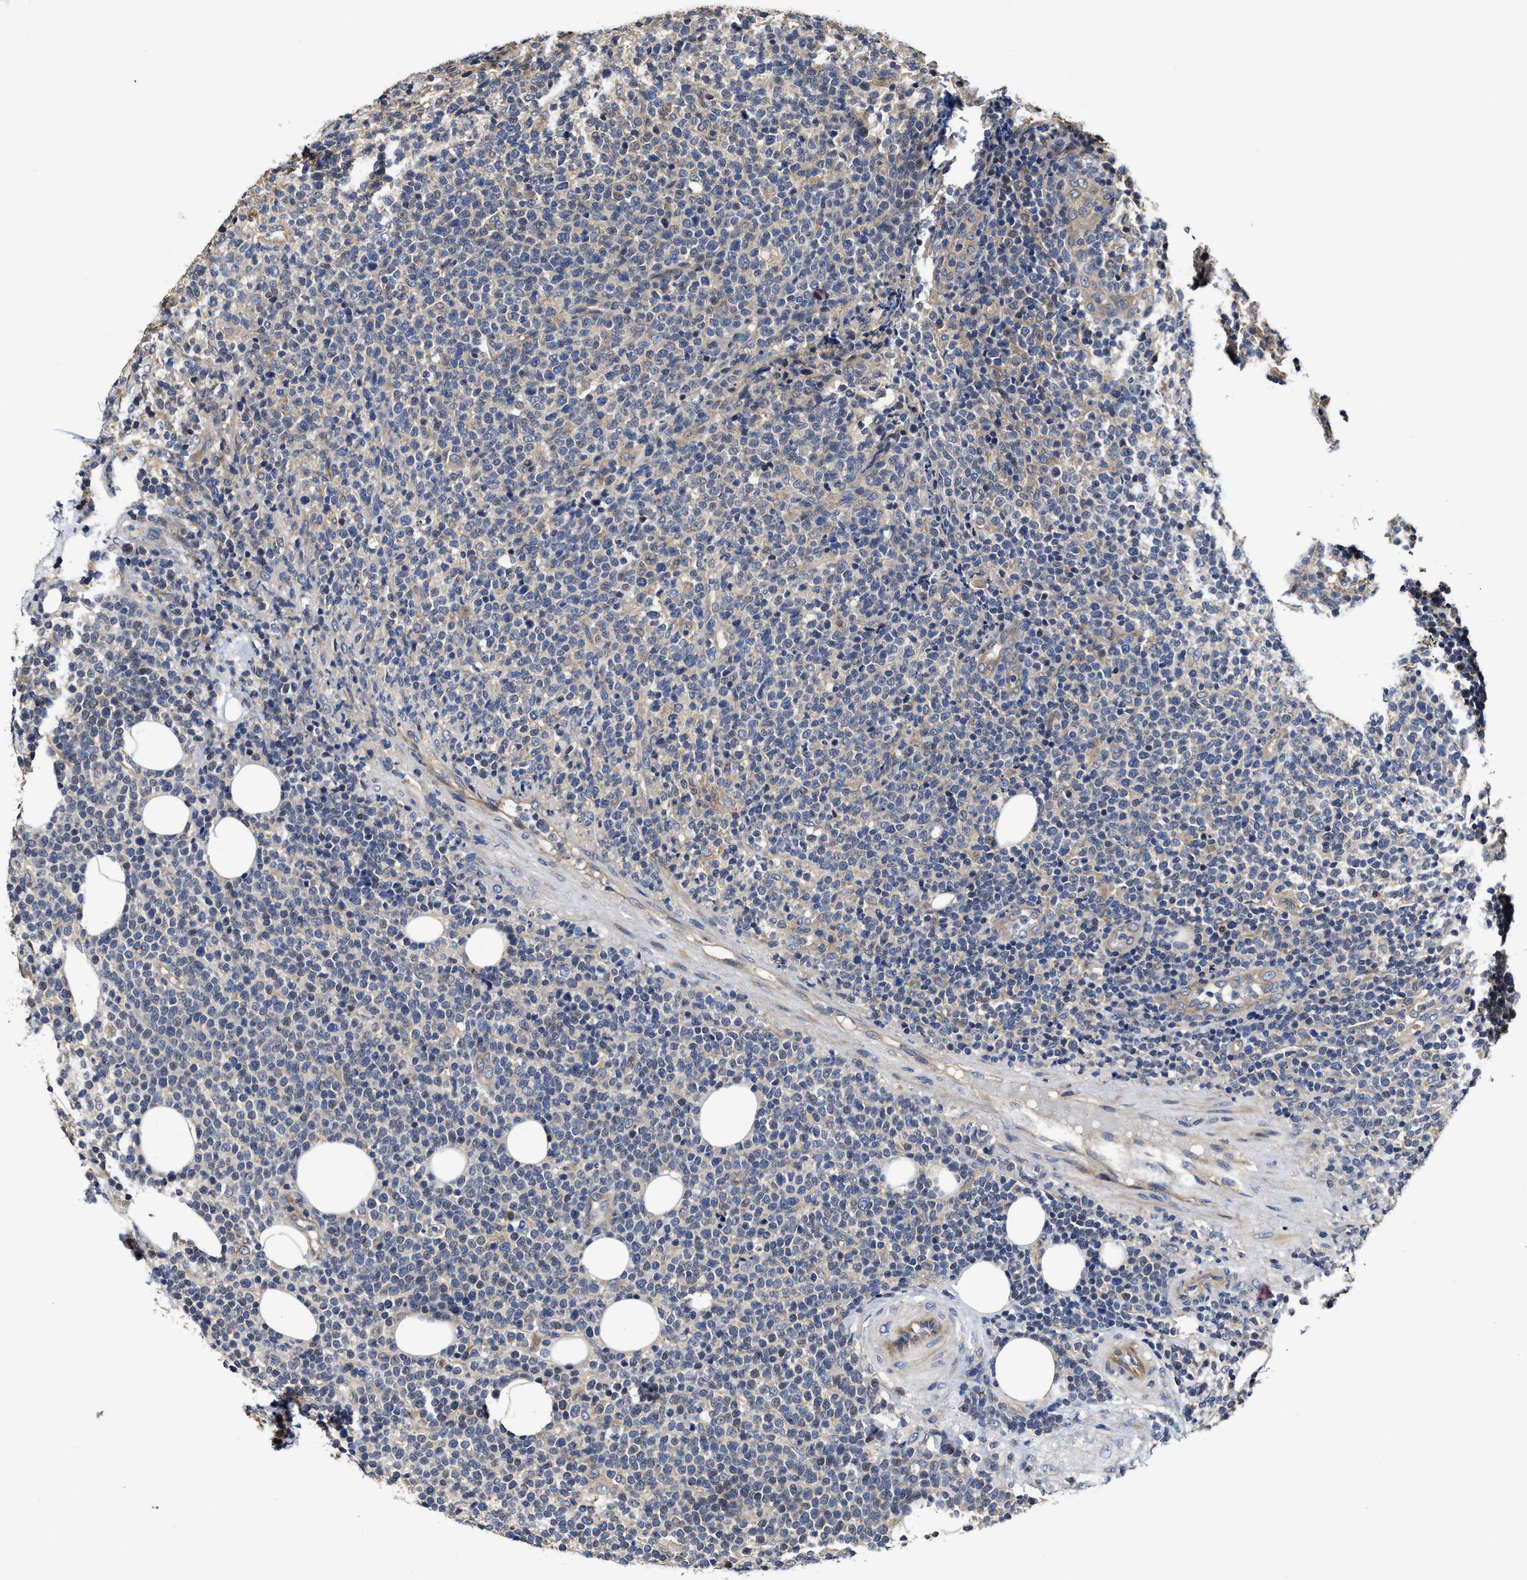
{"staining": {"intensity": "weak", "quantity": "<25%", "location": "cytoplasmic/membranous"}, "tissue": "lymphoma", "cell_type": "Tumor cells", "image_type": "cancer", "snomed": [{"axis": "morphology", "description": "Malignant lymphoma, non-Hodgkin's type, High grade"}, {"axis": "topography", "description": "Lymph node"}], "caption": "Micrograph shows no significant protein positivity in tumor cells of lymphoma.", "gene": "TRAF6", "patient": {"sex": "male", "age": 61}}